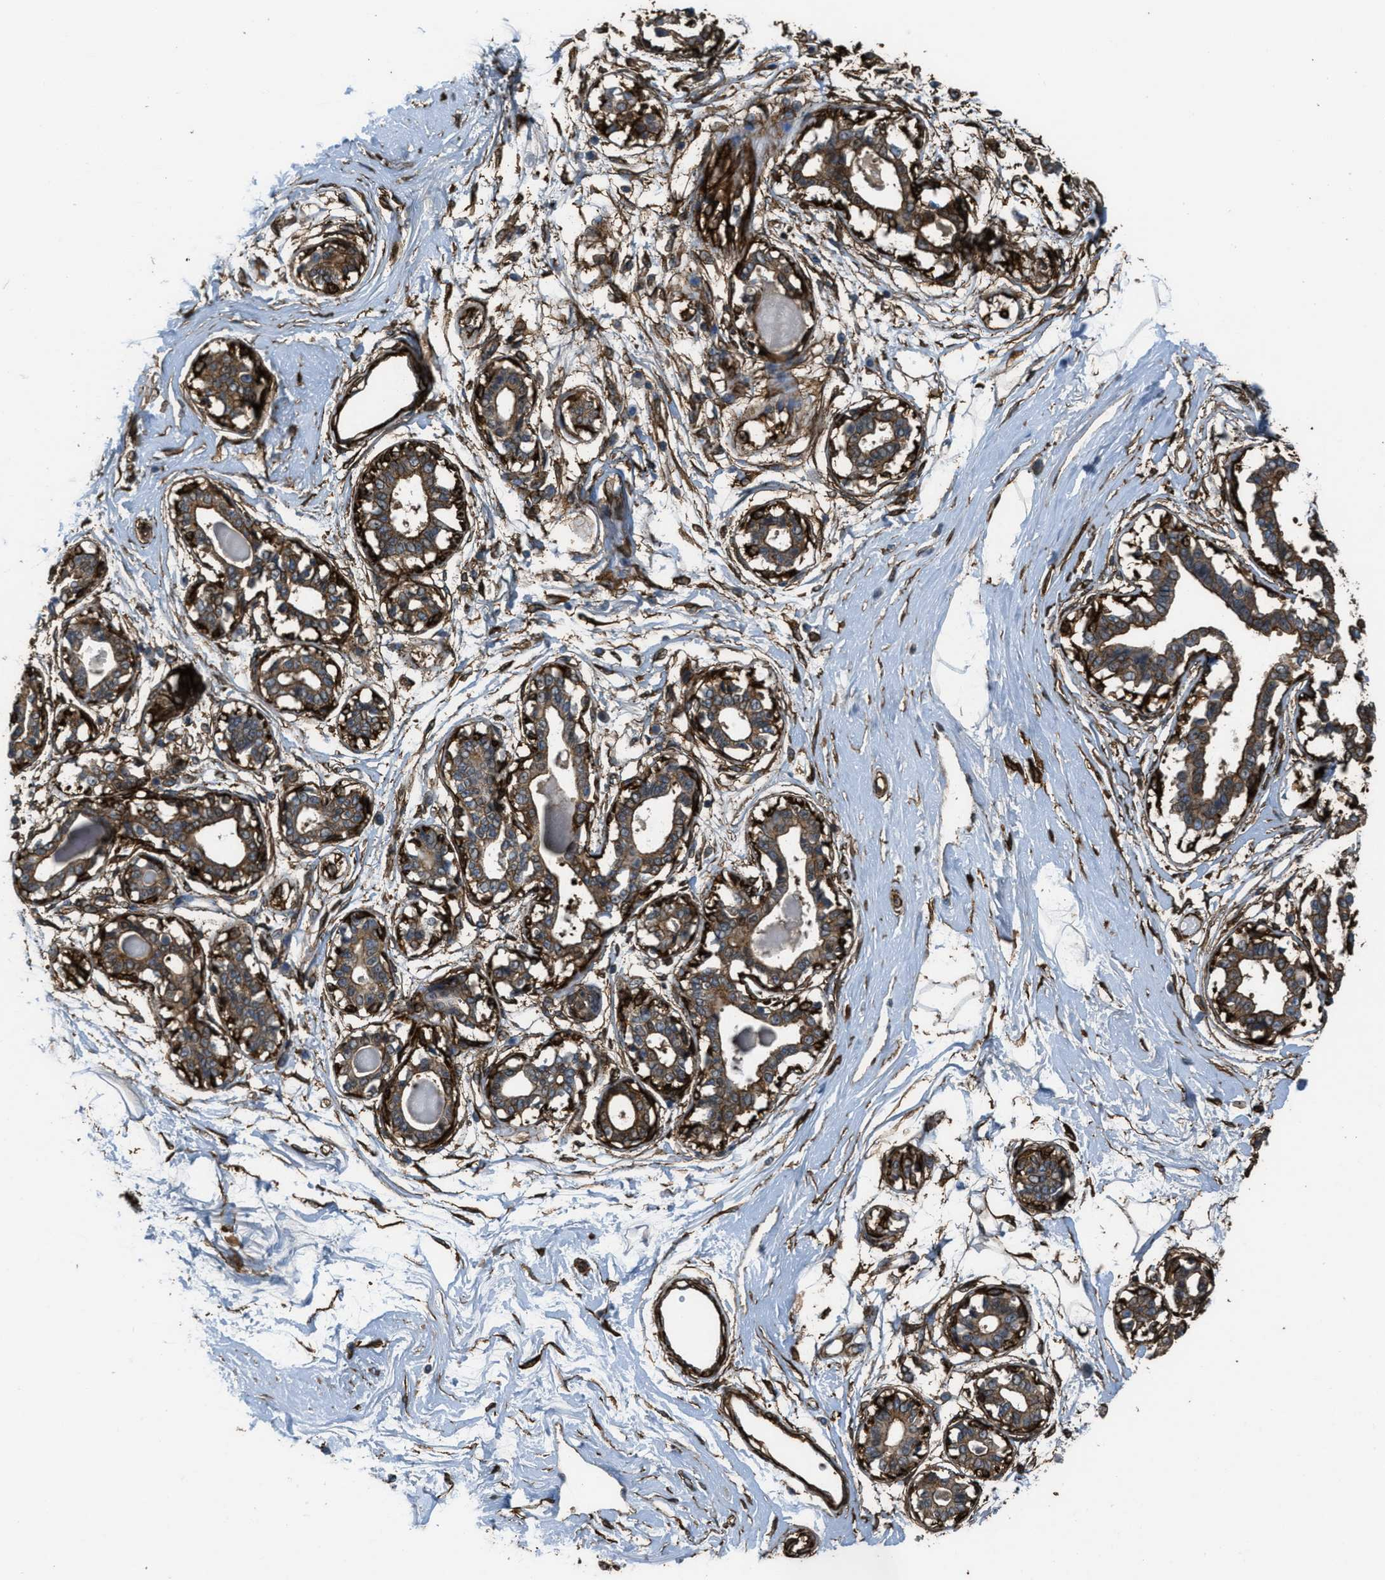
{"staining": {"intensity": "moderate", "quantity": "25%-75%", "location": "cytoplasmic/membranous"}, "tissue": "breast", "cell_type": "Glandular cells", "image_type": "normal", "snomed": [{"axis": "morphology", "description": "Normal tissue, NOS"}, {"axis": "topography", "description": "Breast"}], "caption": "Protein staining of unremarkable breast exhibits moderate cytoplasmic/membranous expression in about 25%-75% of glandular cells. The protein of interest is shown in brown color, while the nuclei are stained blue.", "gene": "CALD1", "patient": {"sex": "female", "age": 45}}